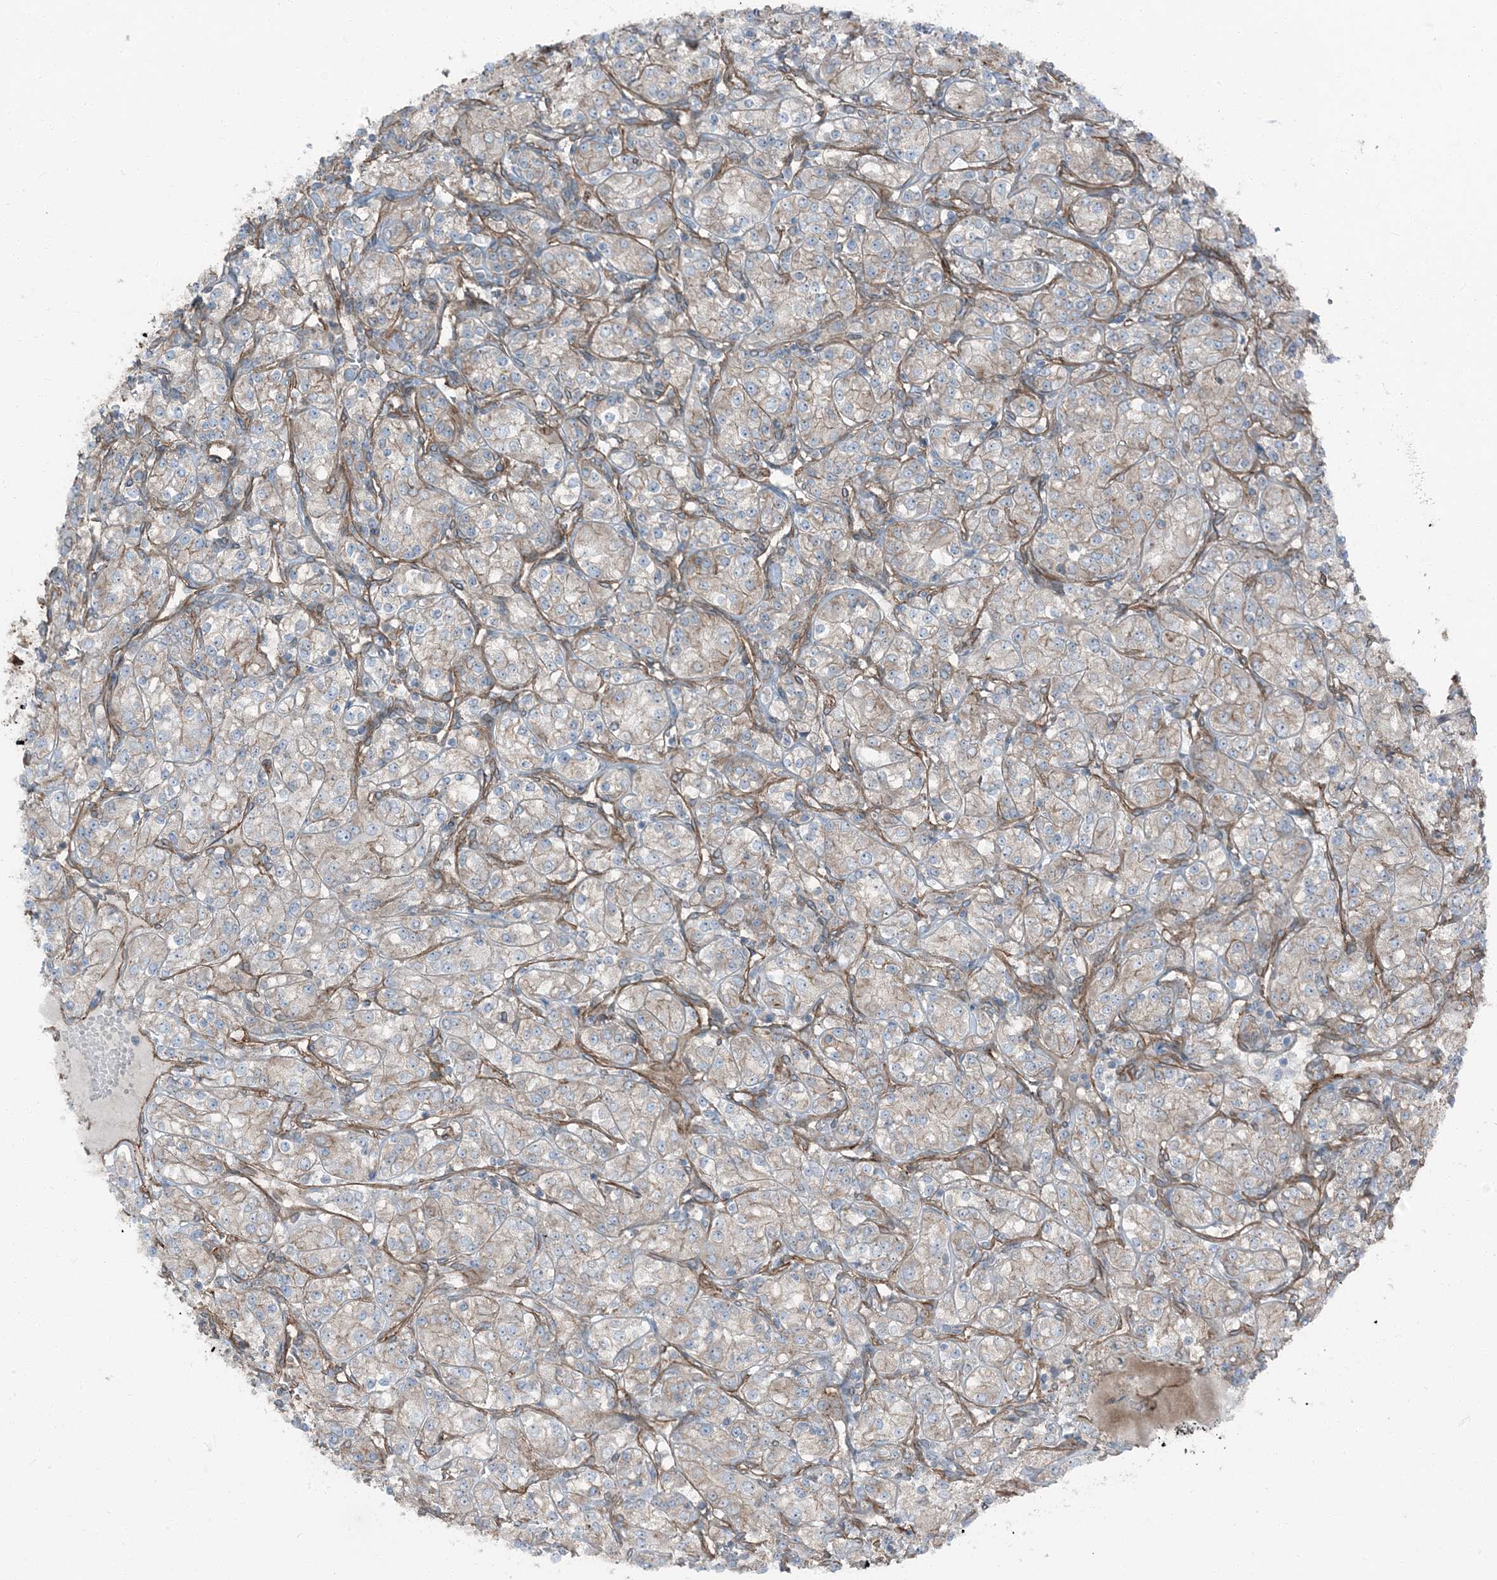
{"staining": {"intensity": "weak", "quantity": "25%-75%", "location": "cytoplasmic/membranous"}, "tissue": "renal cancer", "cell_type": "Tumor cells", "image_type": "cancer", "snomed": [{"axis": "morphology", "description": "Adenocarcinoma, NOS"}, {"axis": "topography", "description": "Kidney"}], "caption": "IHC (DAB) staining of human adenocarcinoma (renal) exhibits weak cytoplasmic/membranous protein staining in approximately 25%-75% of tumor cells.", "gene": "ZFP90", "patient": {"sex": "male", "age": 77}}